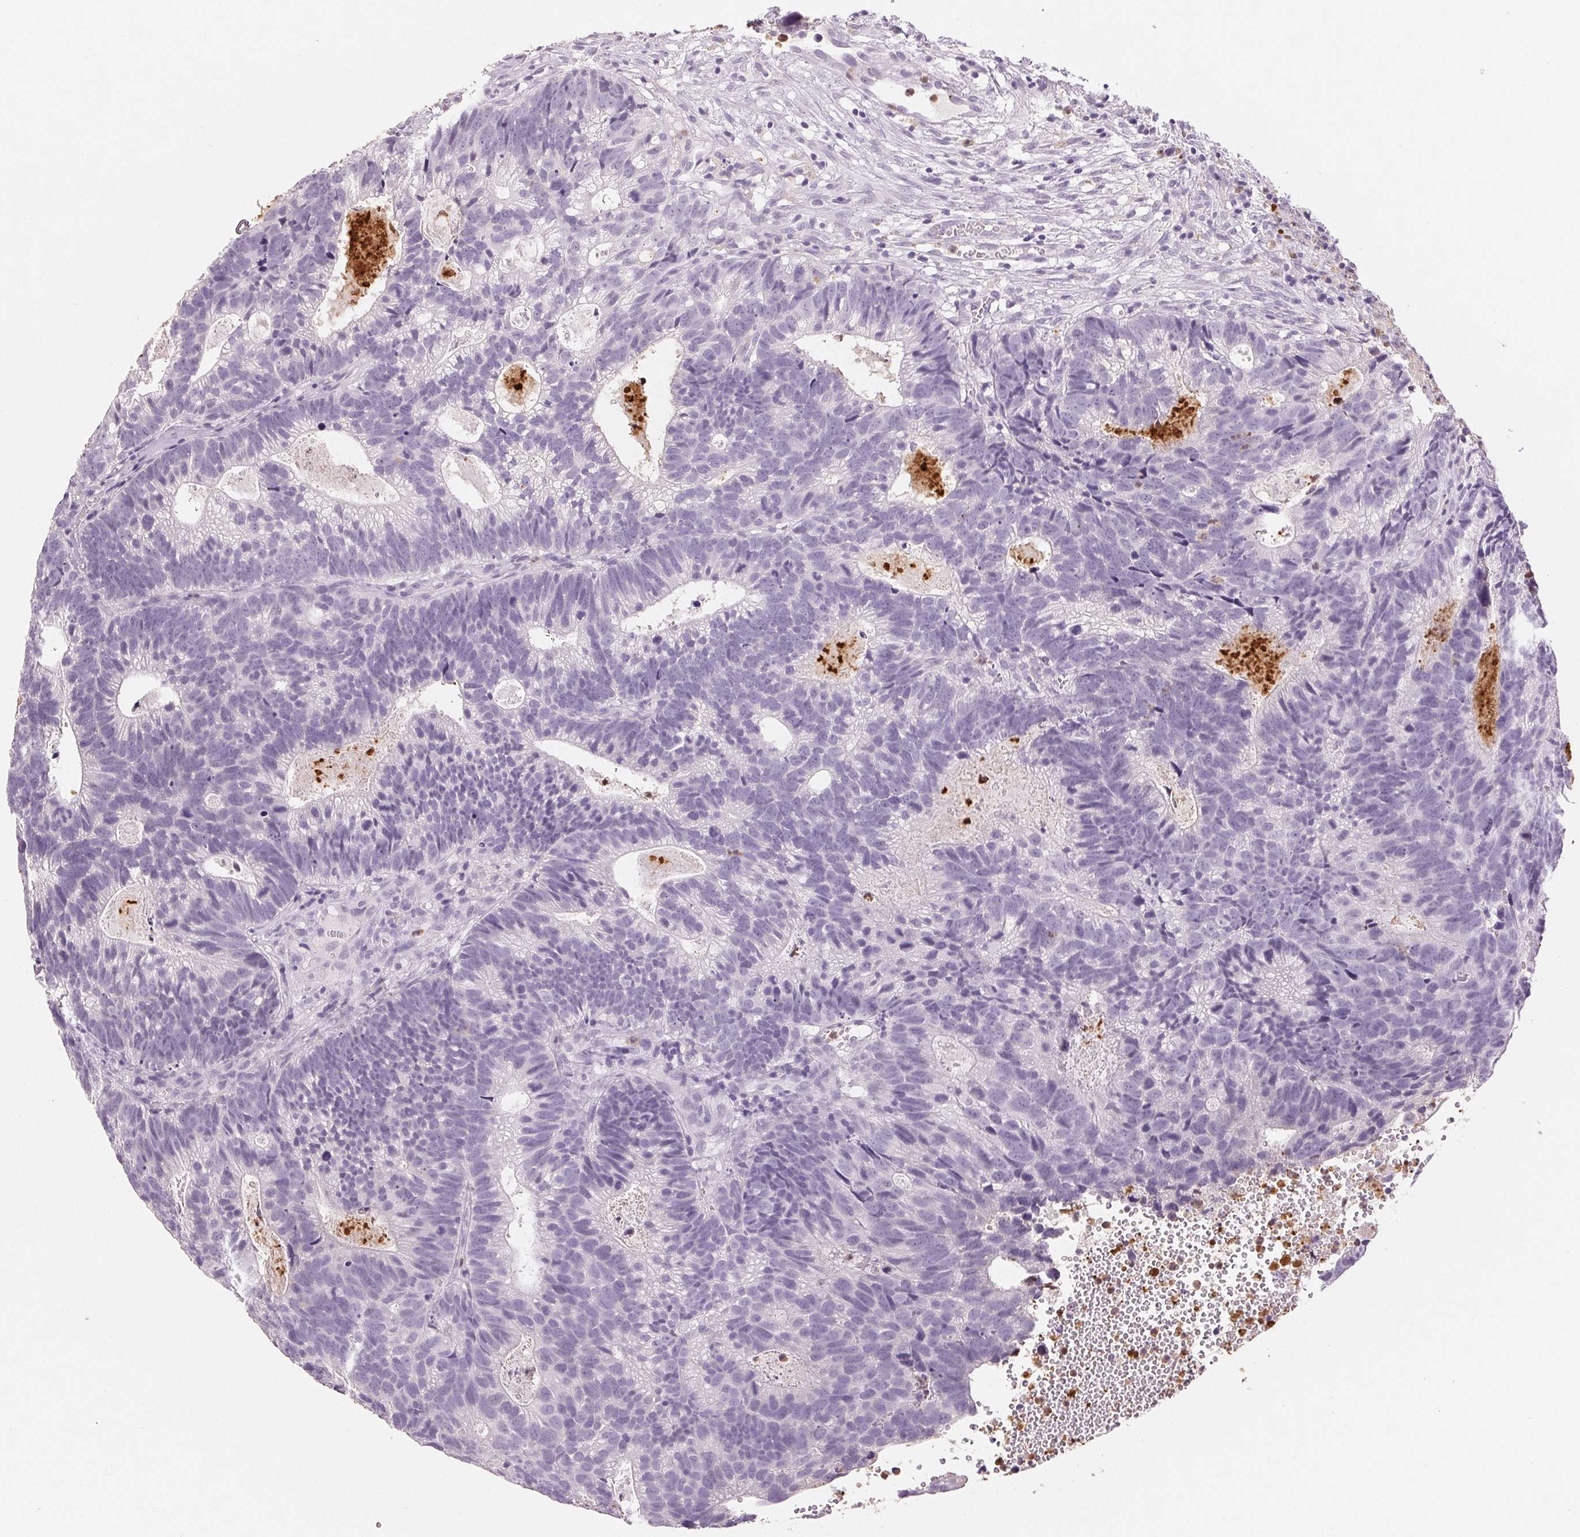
{"staining": {"intensity": "negative", "quantity": "none", "location": "none"}, "tissue": "head and neck cancer", "cell_type": "Tumor cells", "image_type": "cancer", "snomed": [{"axis": "morphology", "description": "Adenocarcinoma, NOS"}, {"axis": "topography", "description": "Head-Neck"}], "caption": "There is no significant staining in tumor cells of adenocarcinoma (head and neck).", "gene": "LTF", "patient": {"sex": "male", "age": 62}}